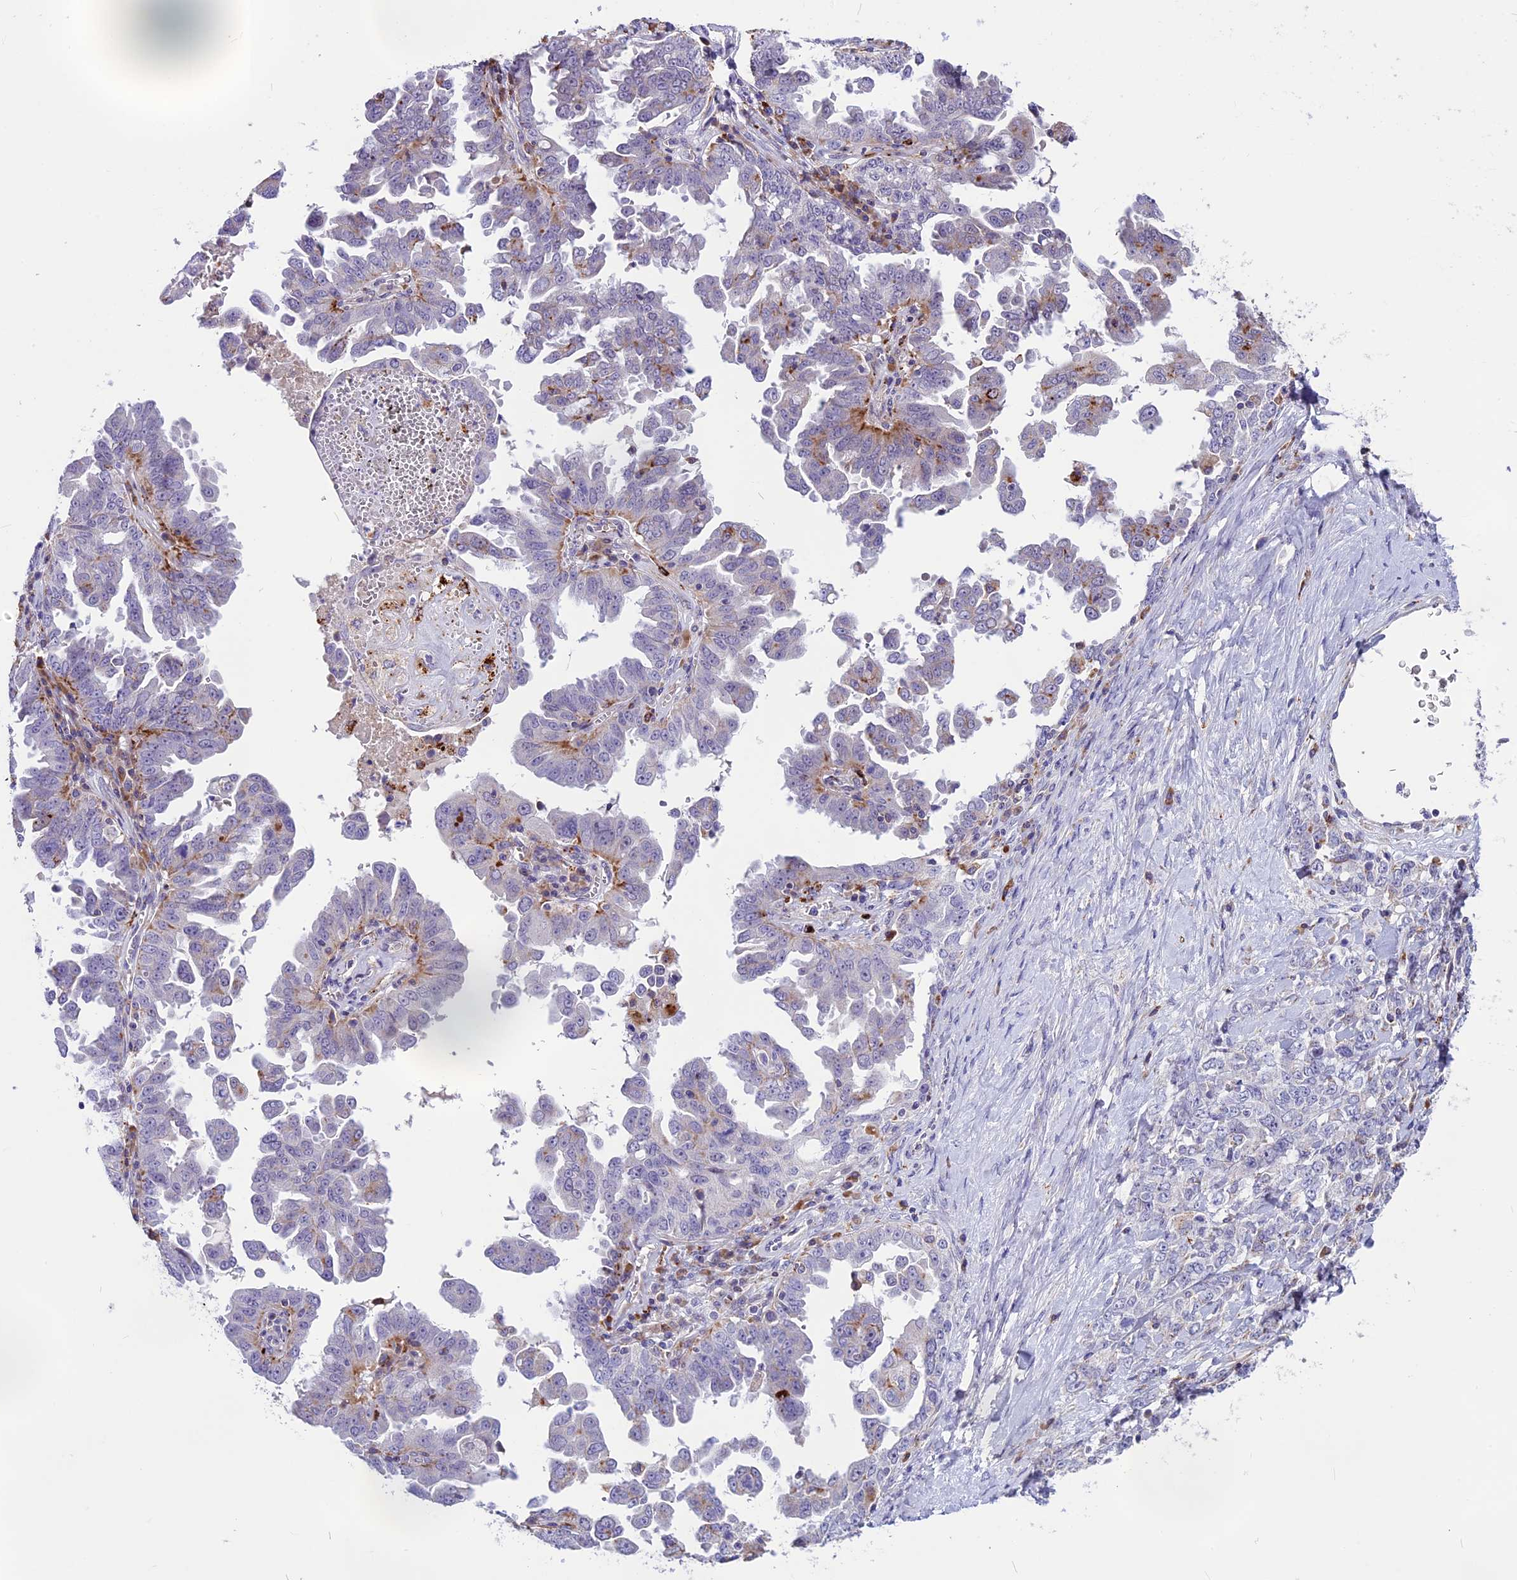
{"staining": {"intensity": "weak", "quantity": "<25%", "location": "cytoplasmic/membranous"}, "tissue": "ovarian cancer", "cell_type": "Tumor cells", "image_type": "cancer", "snomed": [{"axis": "morphology", "description": "Carcinoma, endometroid"}, {"axis": "topography", "description": "Ovary"}], "caption": "A histopathology image of ovarian cancer (endometroid carcinoma) stained for a protein demonstrates no brown staining in tumor cells.", "gene": "THRSP", "patient": {"sex": "female", "age": 62}}